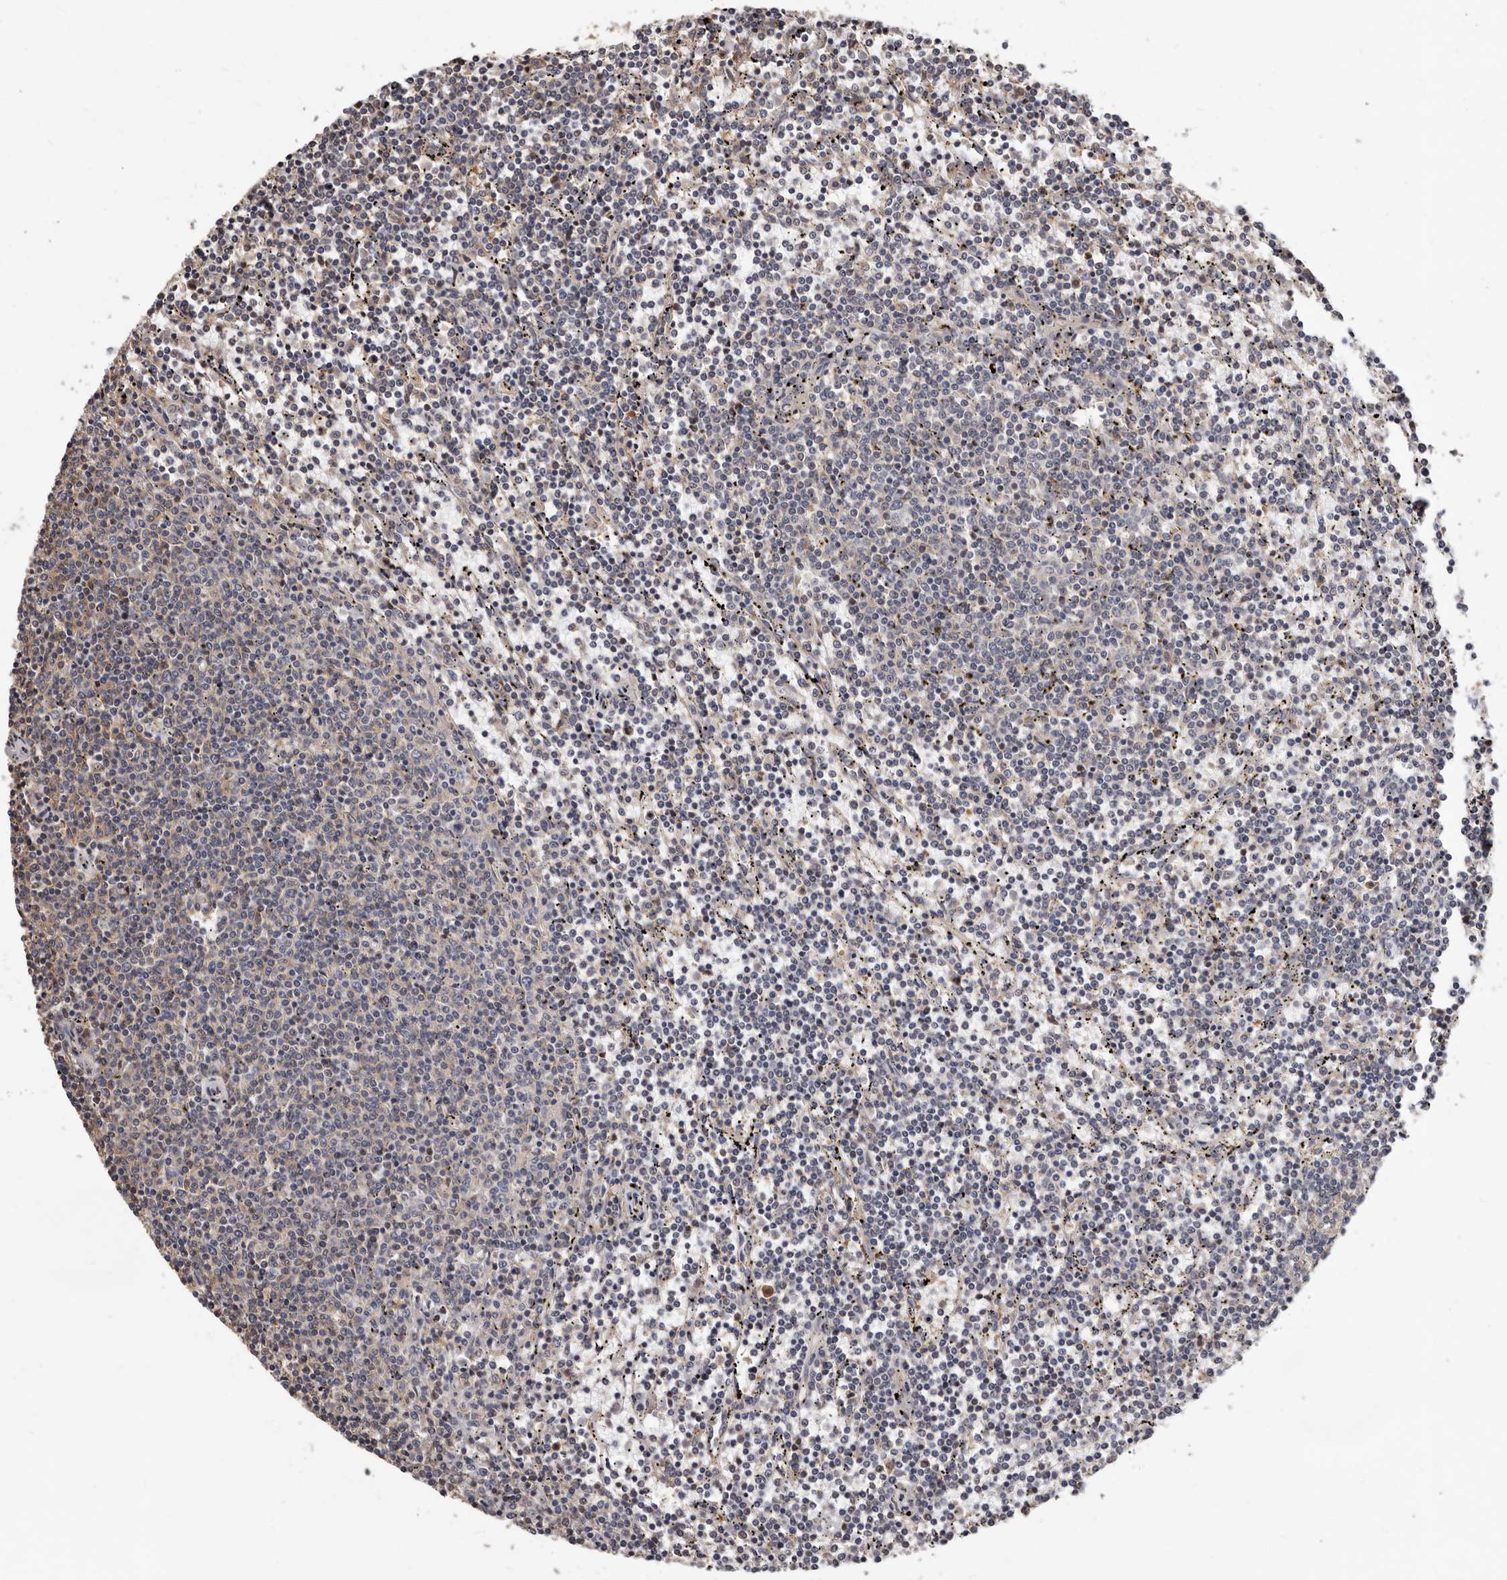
{"staining": {"intensity": "negative", "quantity": "none", "location": "none"}, "tissue": "lymphoma", "cell_type": "Tumor cells", "image_type": "cancer", "snomed": [{"axis": "morphology", "description": "Malignant lymphoma, non-Hodgkin's type, Low grade"}, {"axis": "topography", "description": "Spleen"}], "caption": "Tumor cells are negative for protein expression in human lymphoma. (Brightfield microscopy of DAB IHC at high magnification).", "gene": "MRPL18", "patient": {"sex": "female", "age": 50}}